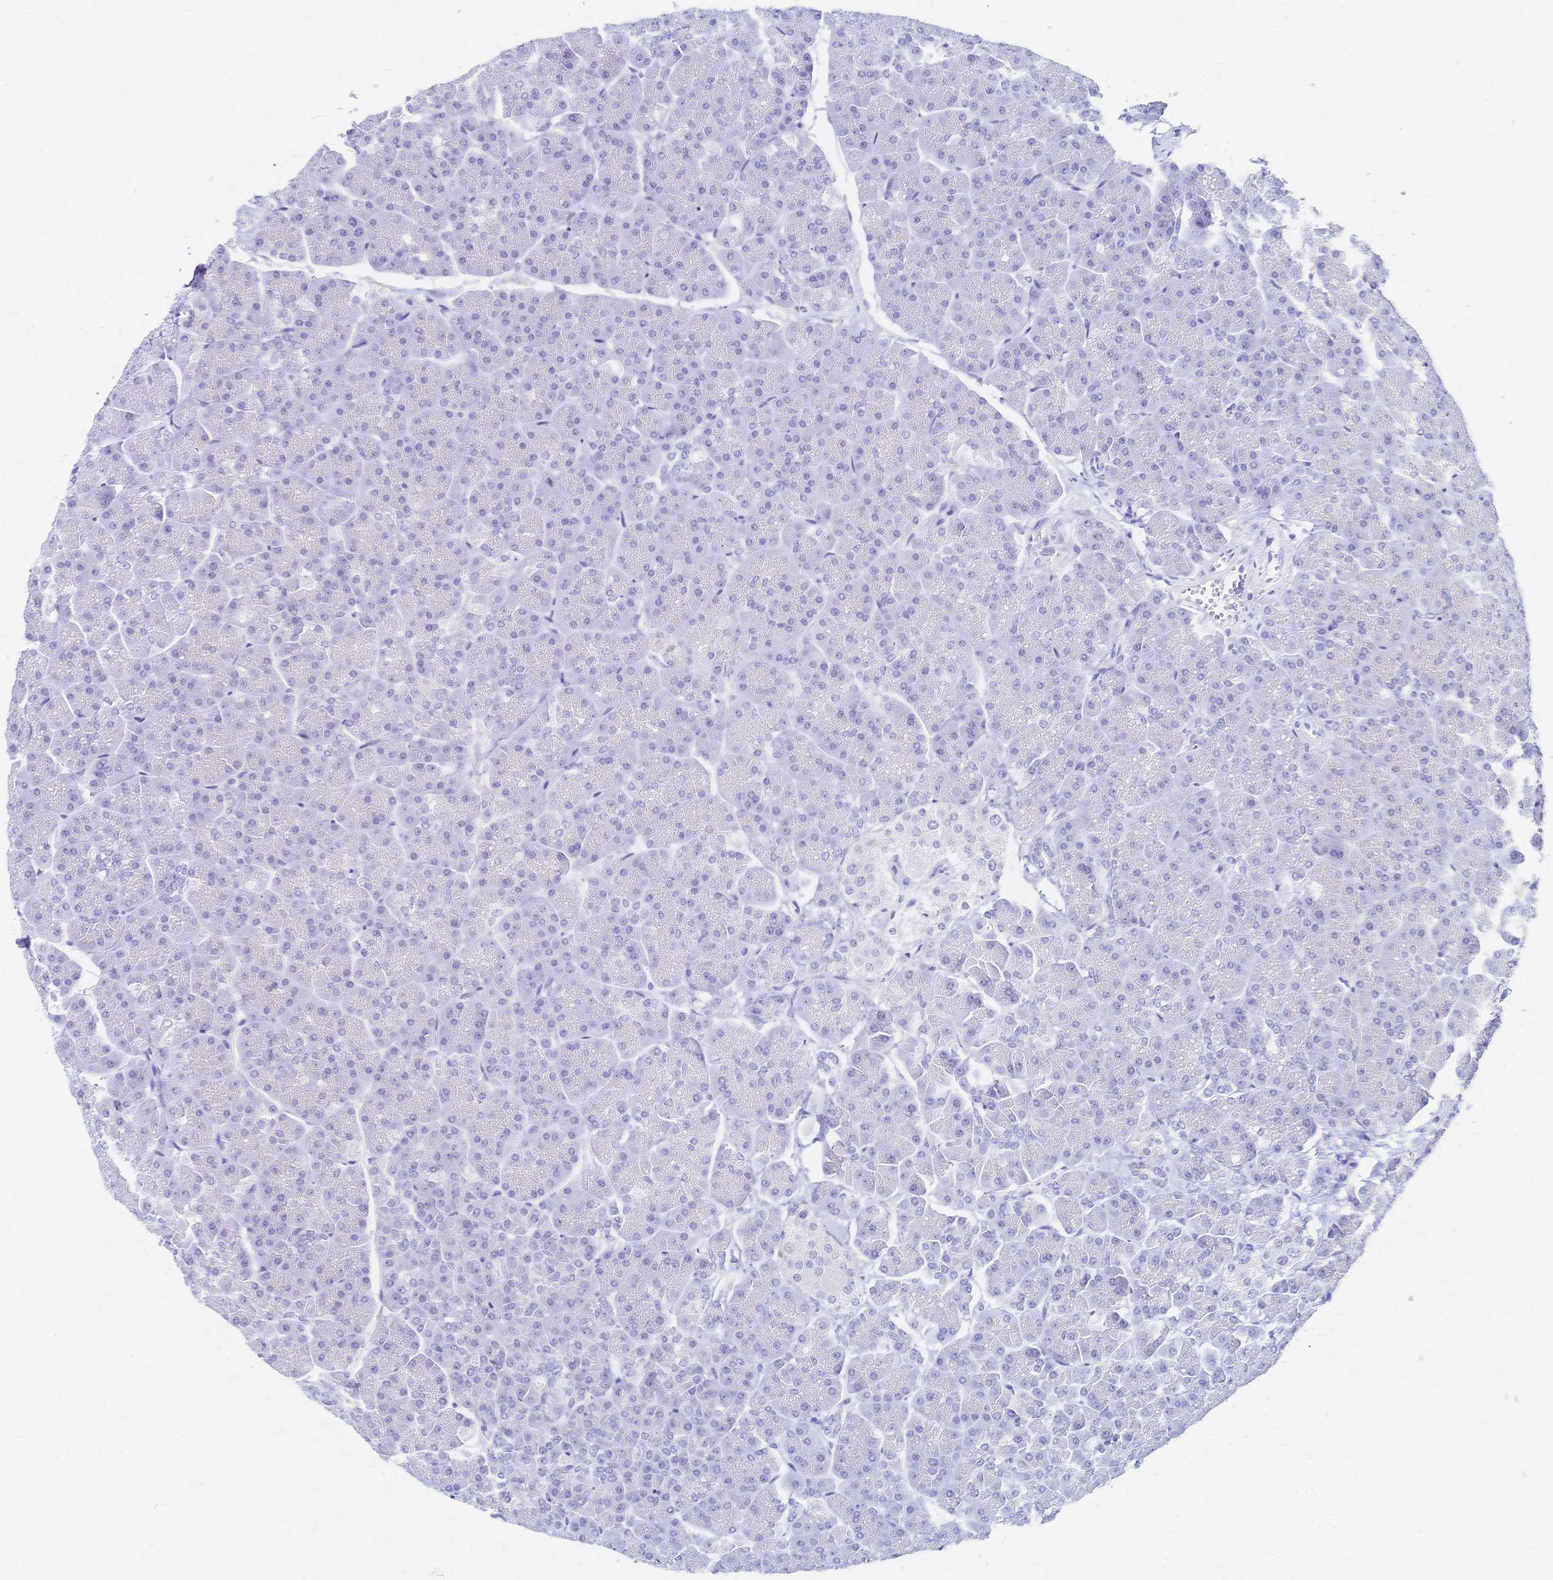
{"staining": {"intensity": "negative", "quantity": "none", "location": "none"}, "tissue": "pancreas", "cell_type": "Exocrine glandular cells", "image_type": "normal", "snomed": [{"axis": "morphology", "description": "Normal tissue, NOS"}, {"axis": "topography", "description": "Pancreas"}, {"axis": "topography", "description": "Peripheral nerve tissue"}], "caption": "Exocrine glandular cells show no significant protein positivity in normal pancreas. (DAB immunohistochemistry with hematoxylin counter stain).", "gene": "SLC5A1", "patient": {"sex": "male", "age": 54}}